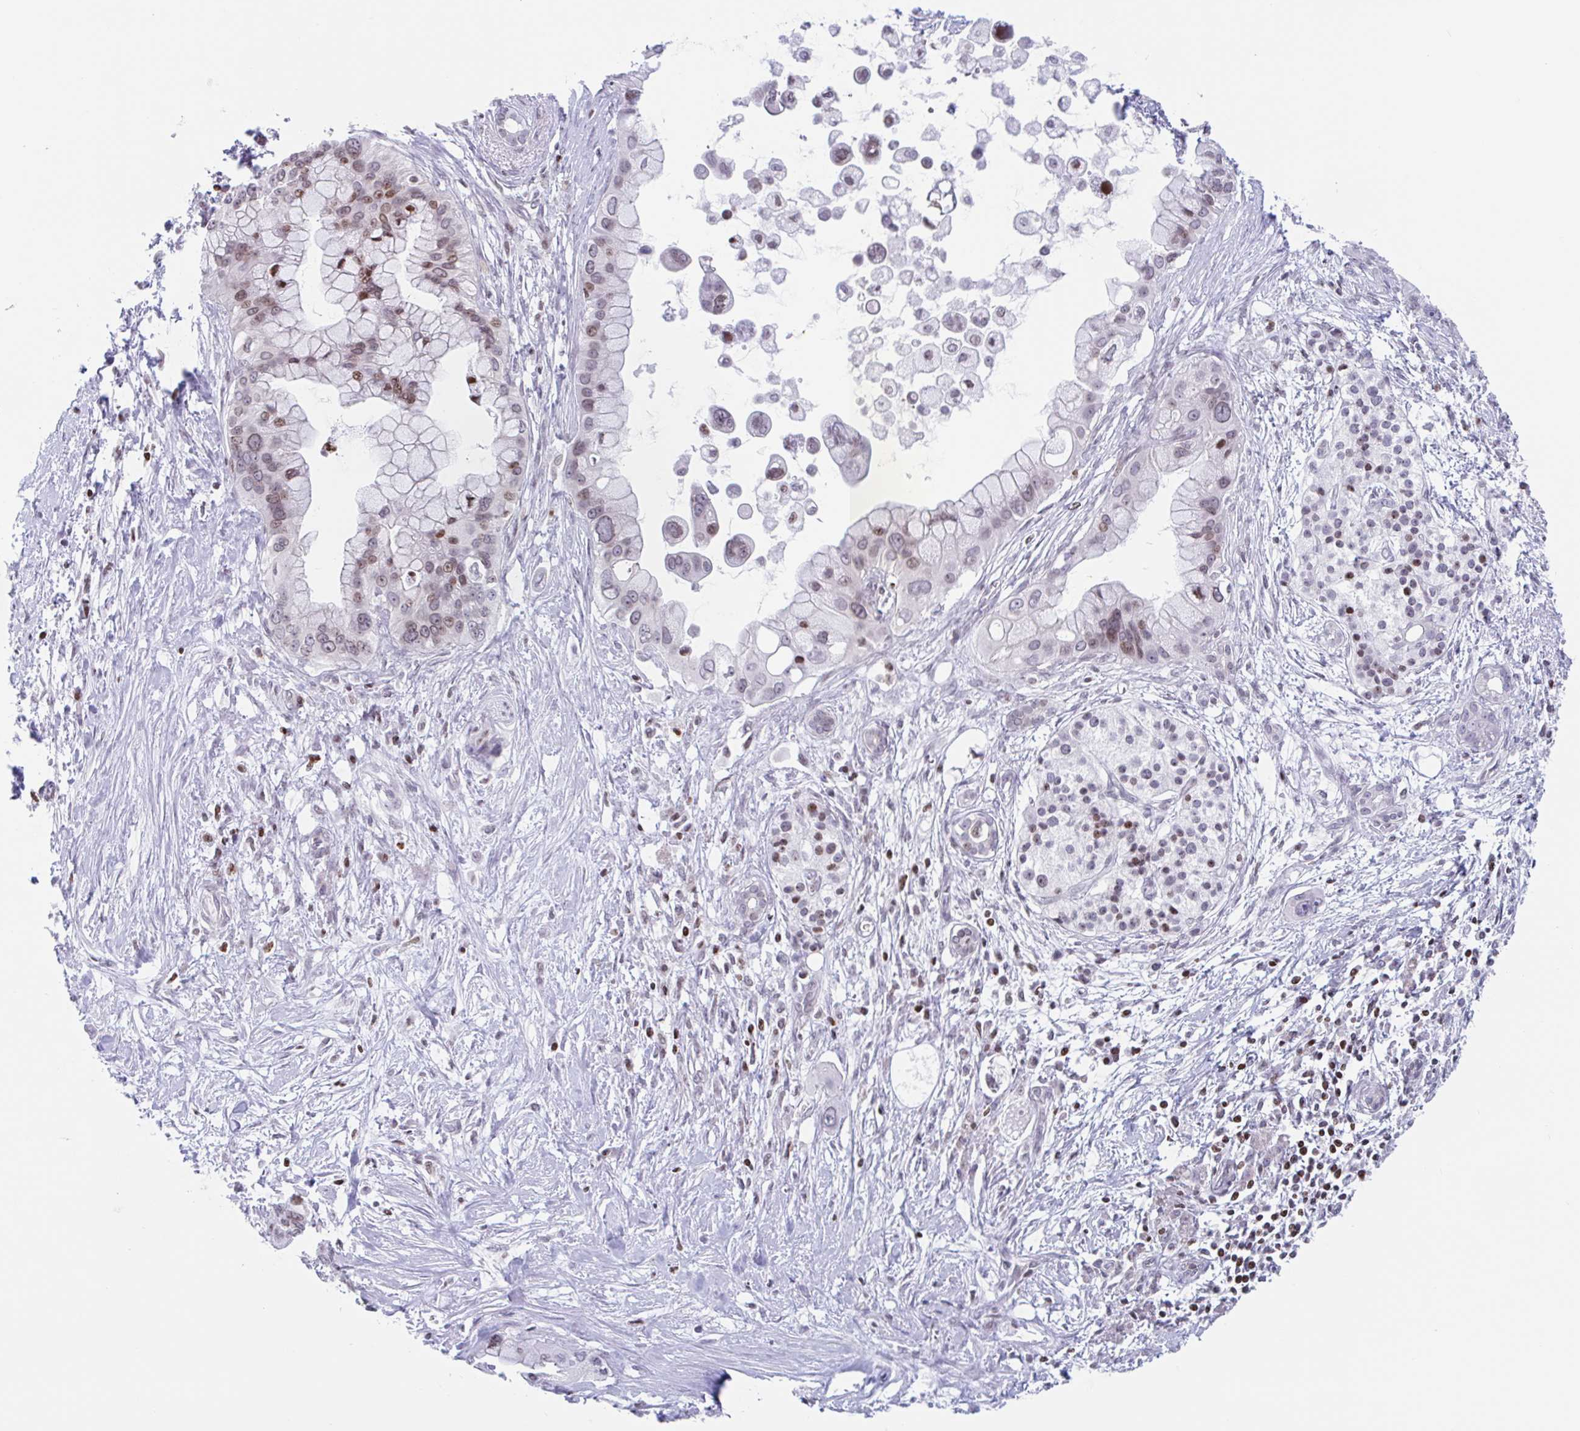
{"staining": {"intensity": "moderate", "quantity": ">75%", "location": "nuclear"}, "tissue": "pancreatic cancer", "cell_type": "Tumor cells", "image_type": "cancer", "snomed": [{"axis": "morphology", "description": "Adenocarcinoma, NOS"}, {"axis": "topography", "description": "Pancreas"}], "caption": "The micrograph demonstrates staining of pancreatic cancer, revealing moderate nuclear protein expression (brown color) within tumor cells. Nuclei are stained in blue.", "gene": "NOL6", "patient": {"sex": "female", "age": 83}}